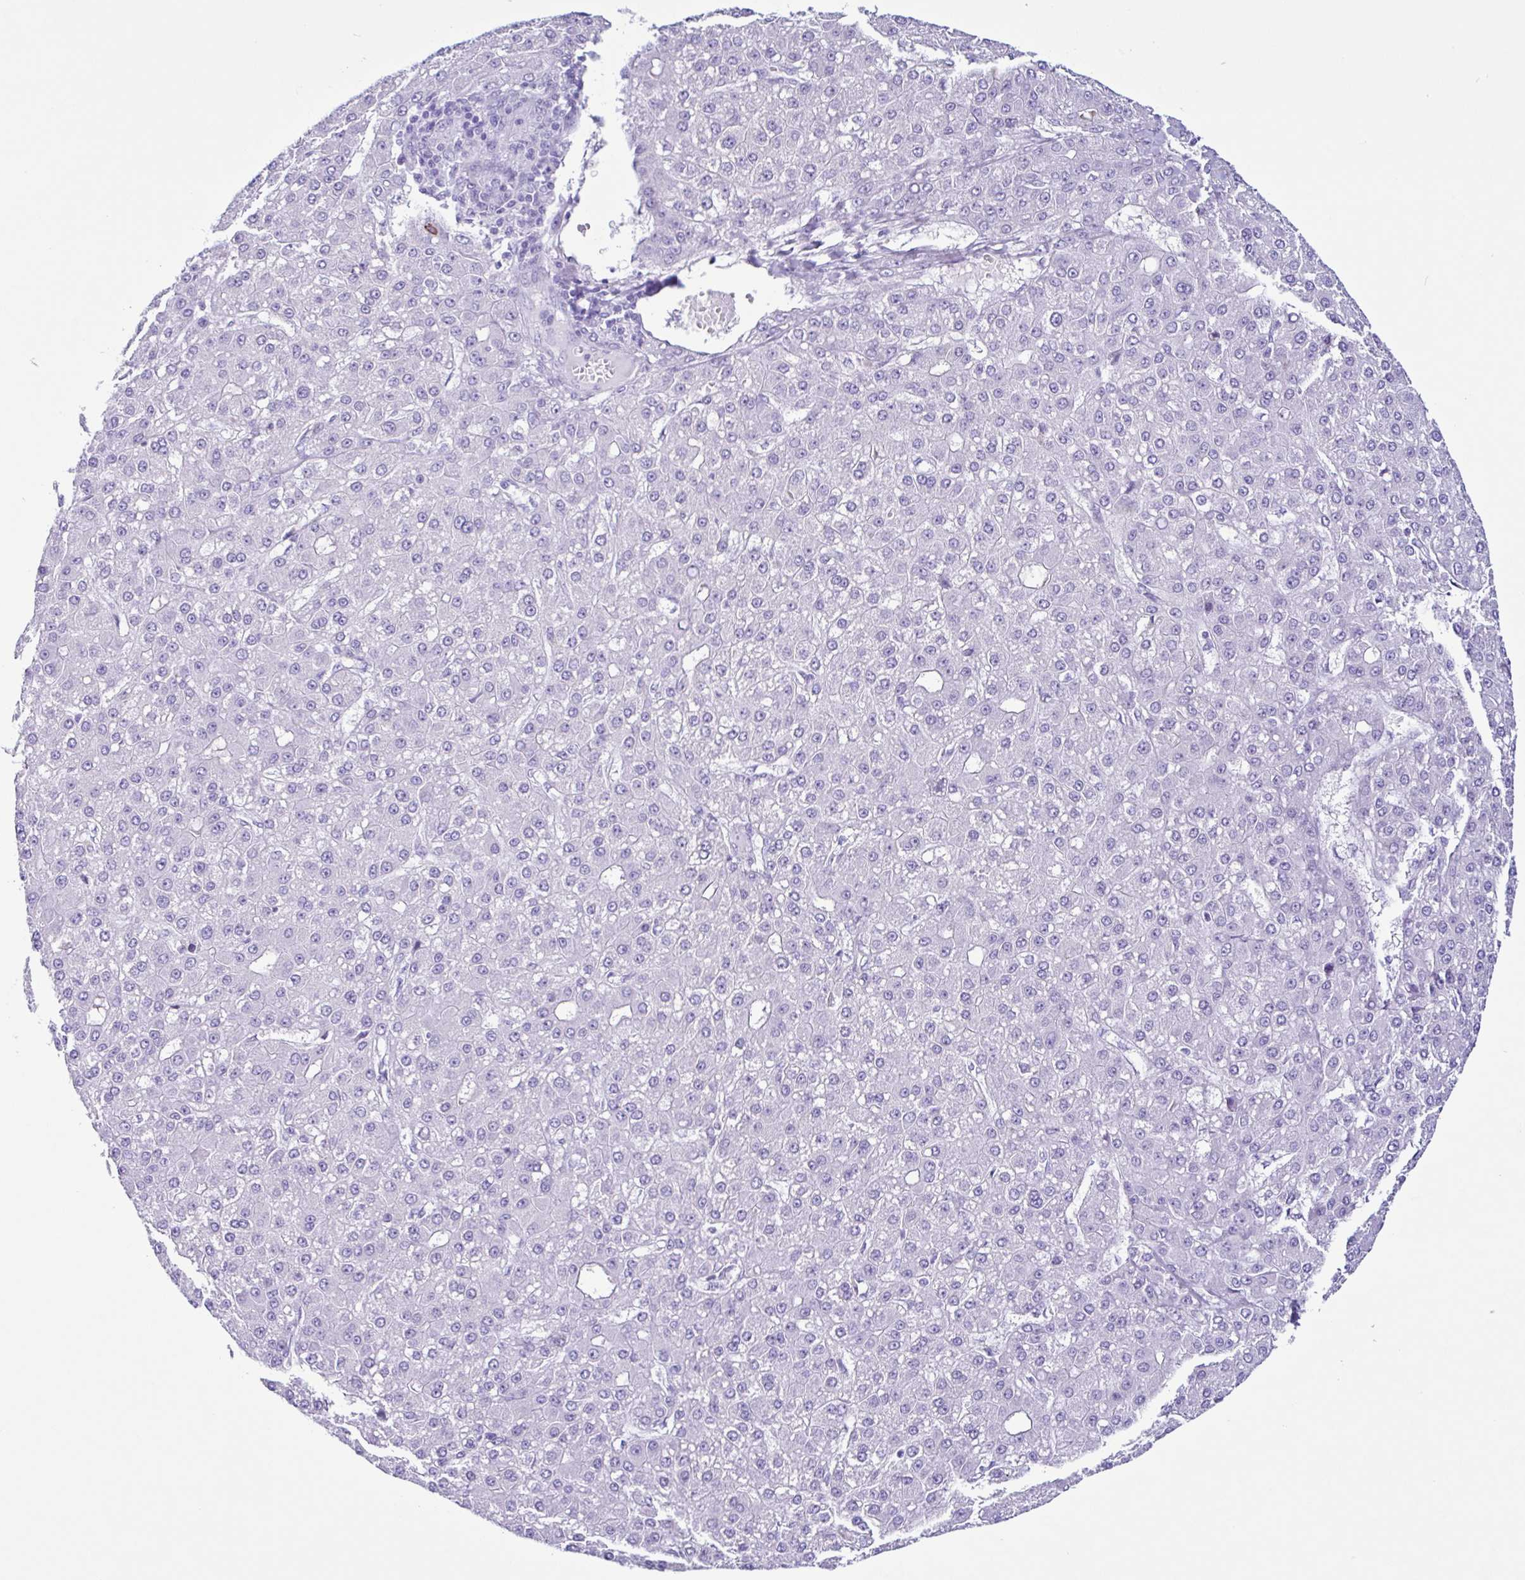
{"staining": {"intensity": "negative", "quantity": "none", "location": "none"}, "tissue": "liver cancer", "cell_type": "Tumor cells", "image_type": "cancer", "snomed": [{"axis": "morphology", "description": "Carcinoma, Hepatocellular, NOS"}, {"axis": "topography", "description": "Liver"}], "caption": "An immunohistochemistry (IHC) histopathology image of liver cancer (hepatocellular carcinoma) is shown. There is no staining in tumor cells of liver cancer (hepatocellular carcinoma).", "gene": "PIGF", "patient": {"sex": "male", "age": 67}}